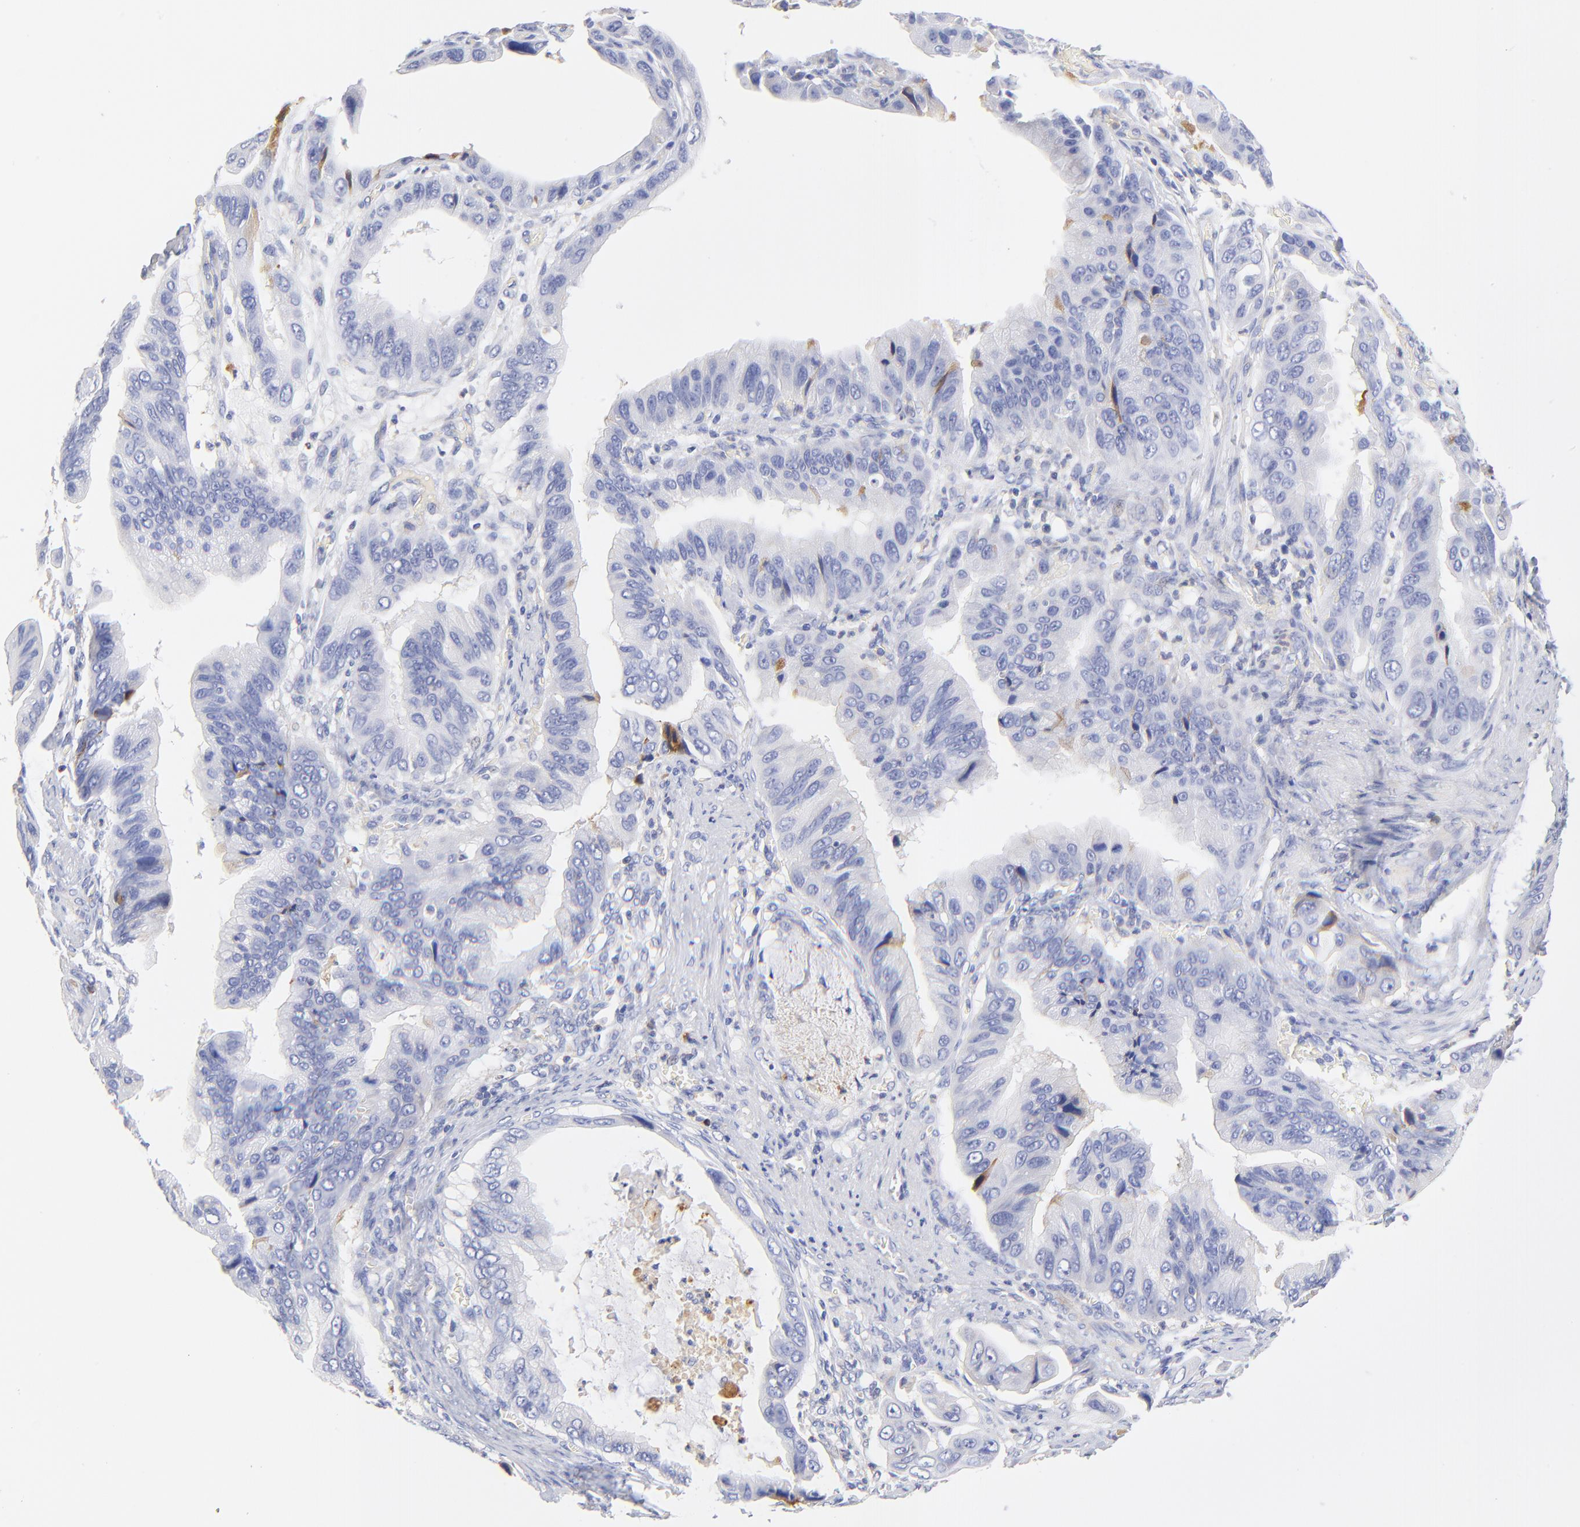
{"staining": {"intensity": "negative", "quantity": "none", "location": "none"}, "tissue": "stomach cancer", "cell_type": "Tumor cells", "image_type": "cancer", "snomed": [{"axis": "morphology", "description": "Adenocarcinoma, NOS"}, {"axis": "topography", "description": "Stomach, upper"}], "caption": "Stomach cancer stained for a protein using immunohistochemistry (IHC) demonstrates no staining tumor cells.", "gene": "MDGA2", "patient": {"sex": "male", "age": 80}}